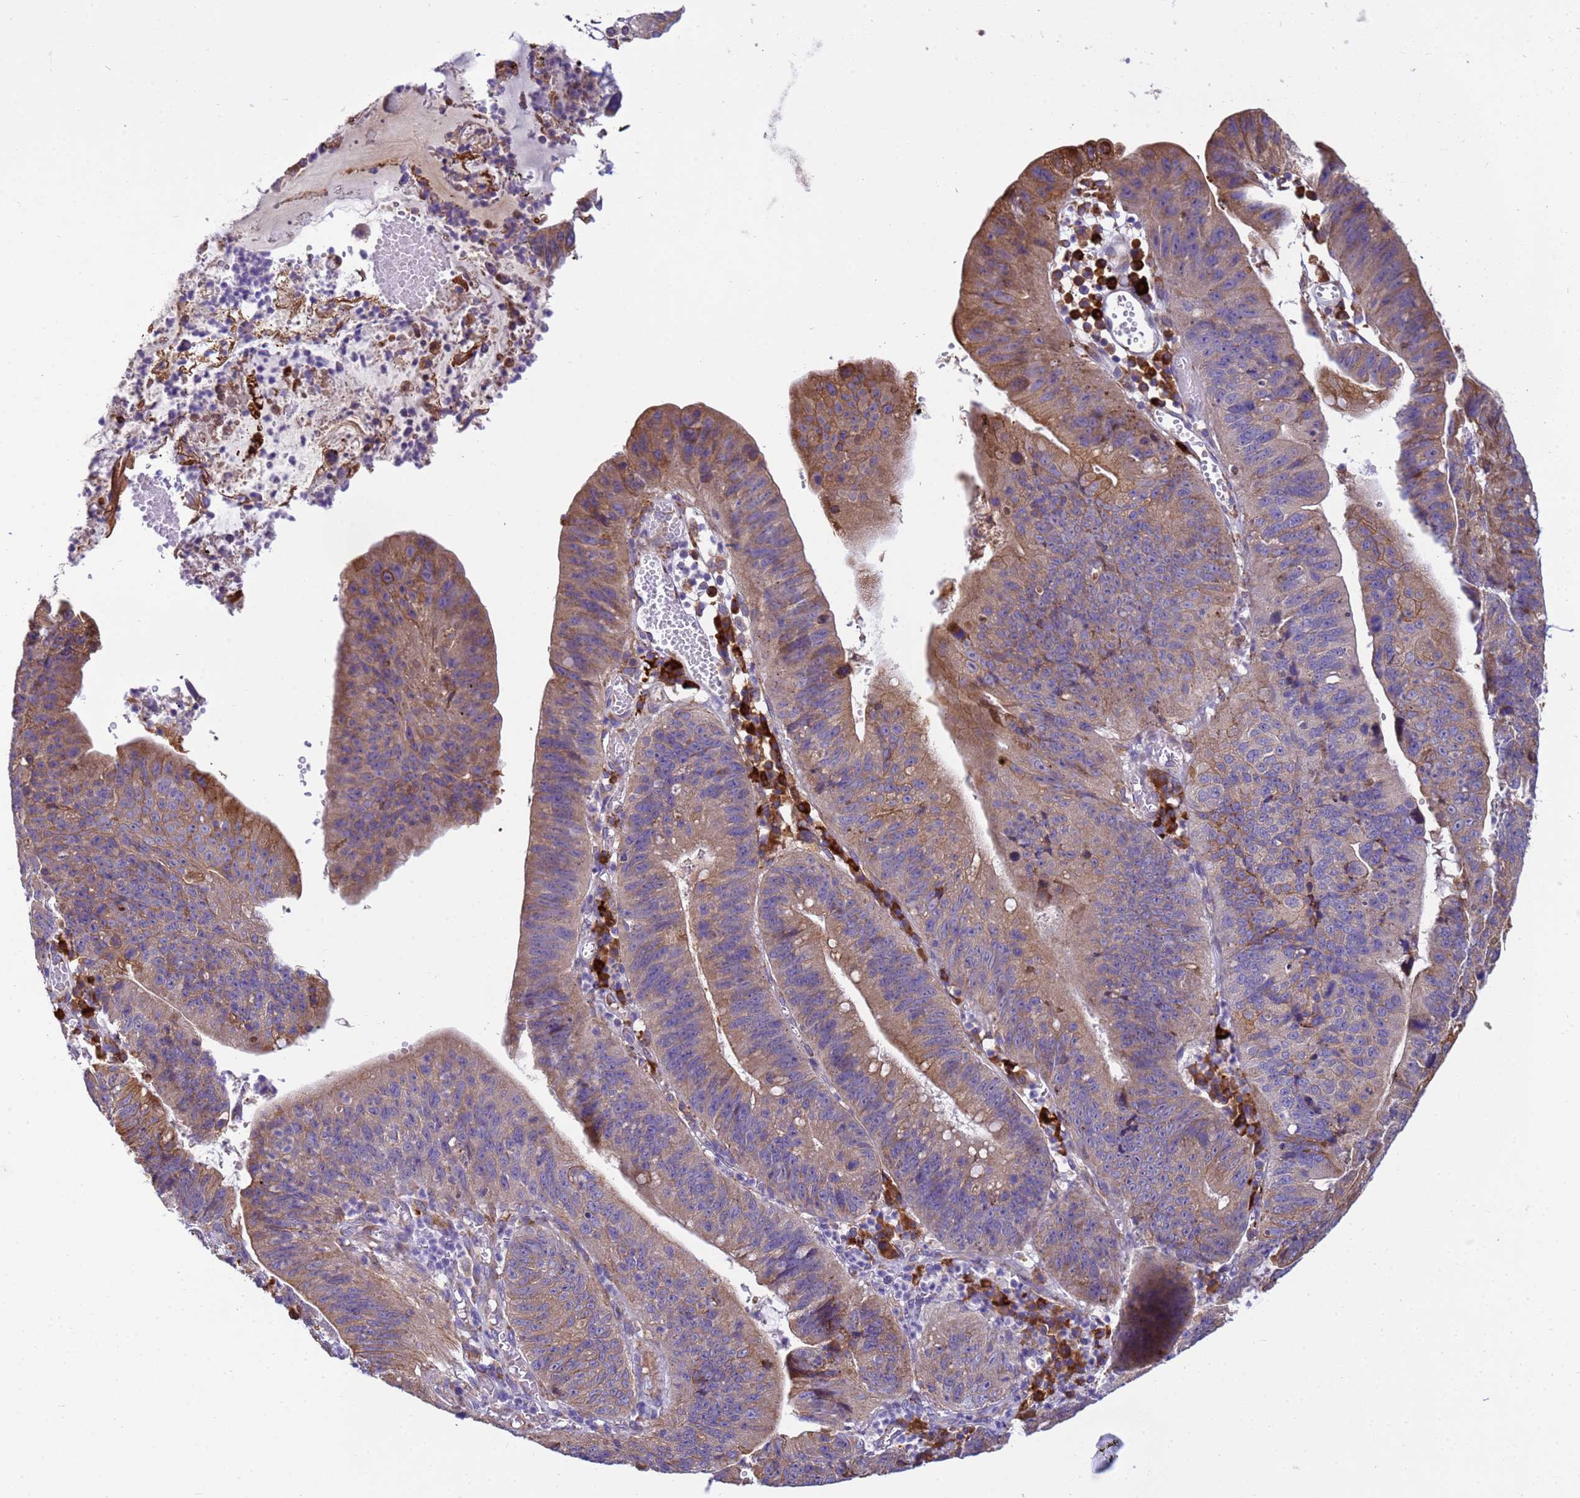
{"staining": {"intensity": "moderate", "quantity": ">75%", "location": "cytoplasmic/membranous"}, "tissue": "stomach cancer", "cell_type": "Tumor cells", "image_type": "cancer", "snomed": [{"axis": "morphology", "description": "Adenocarcinoma, NOS"}, {"axis": "topography", "description": "Stomach"}], "caption": "Adenocarcinoma (stomach) stained with a brown dye displays moderate cytoplasmic/membranous positive expression in about >75% of tumor cells.", "gene": "THAP5", "patient": {"sex": "male", "age": 59}}